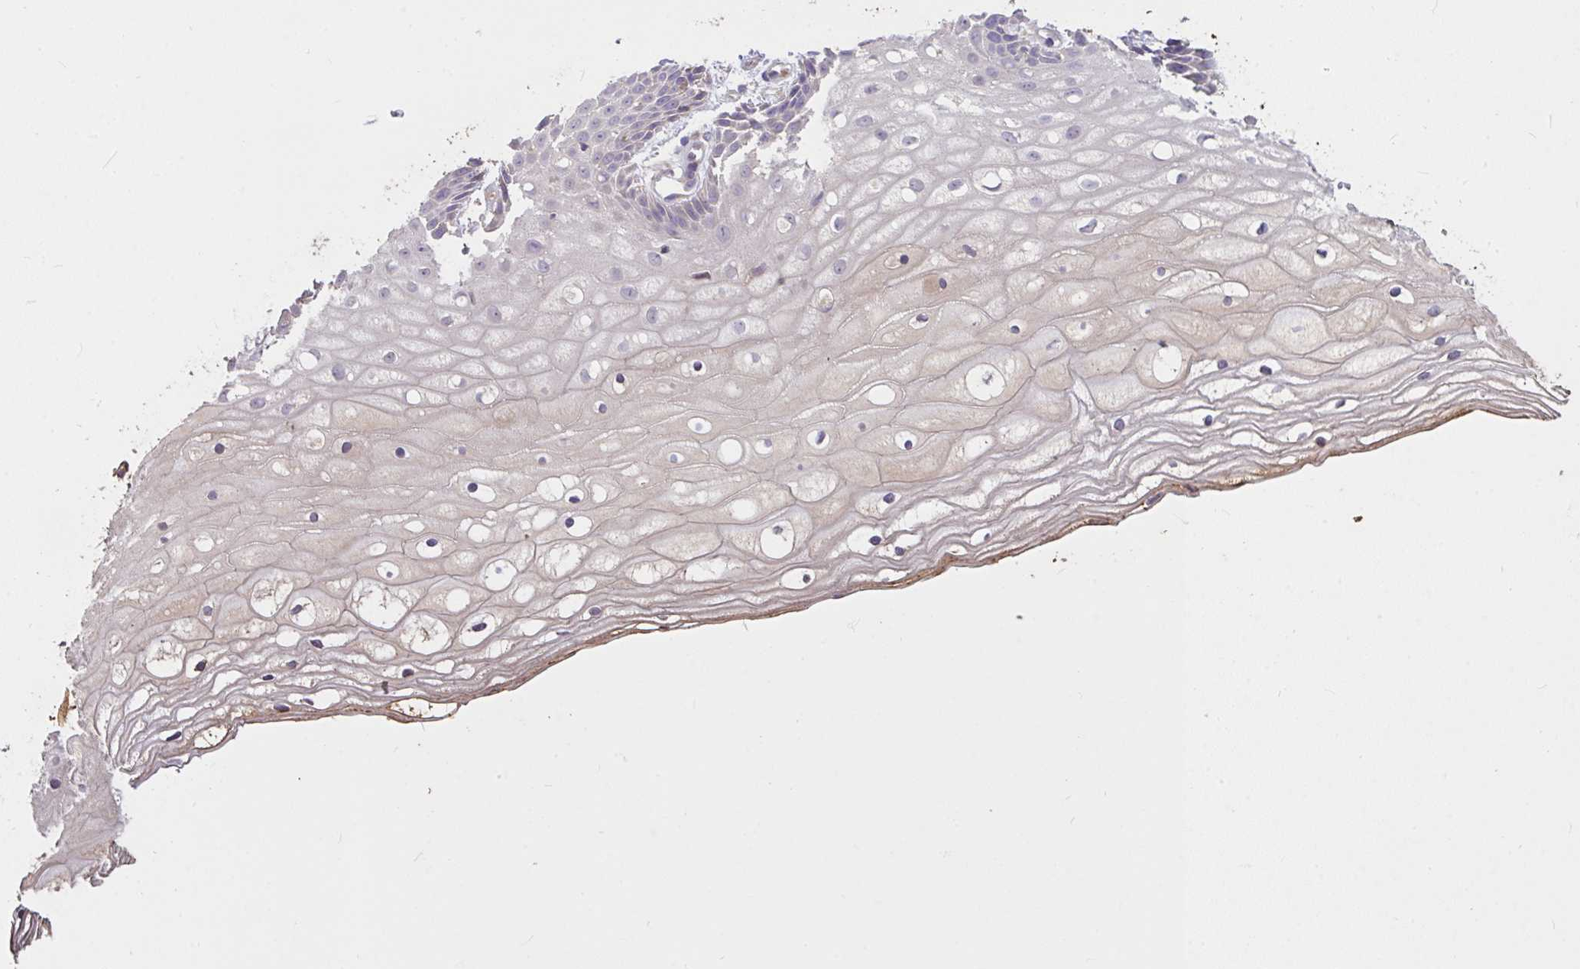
{"staining": {"intensity": "weak", "quantity": "<25%", "location": "cytoplasmic/membranous"}, "tissue": "cervix", "cell_type": "Glandular cells", "image_type": "normal", "snomed": [{"axis": "morphology", "description": "Normal tissue, NOS"}, {"axis": "topography", "description": "Cervix"}], "caption": "This is a histopathology image of immunohistochemistry (IHC) staining of benign cervix, which shows no staining in glandular cells.", "gene": "FCER1A", "patient": {"sex": "female", "age": 36}}